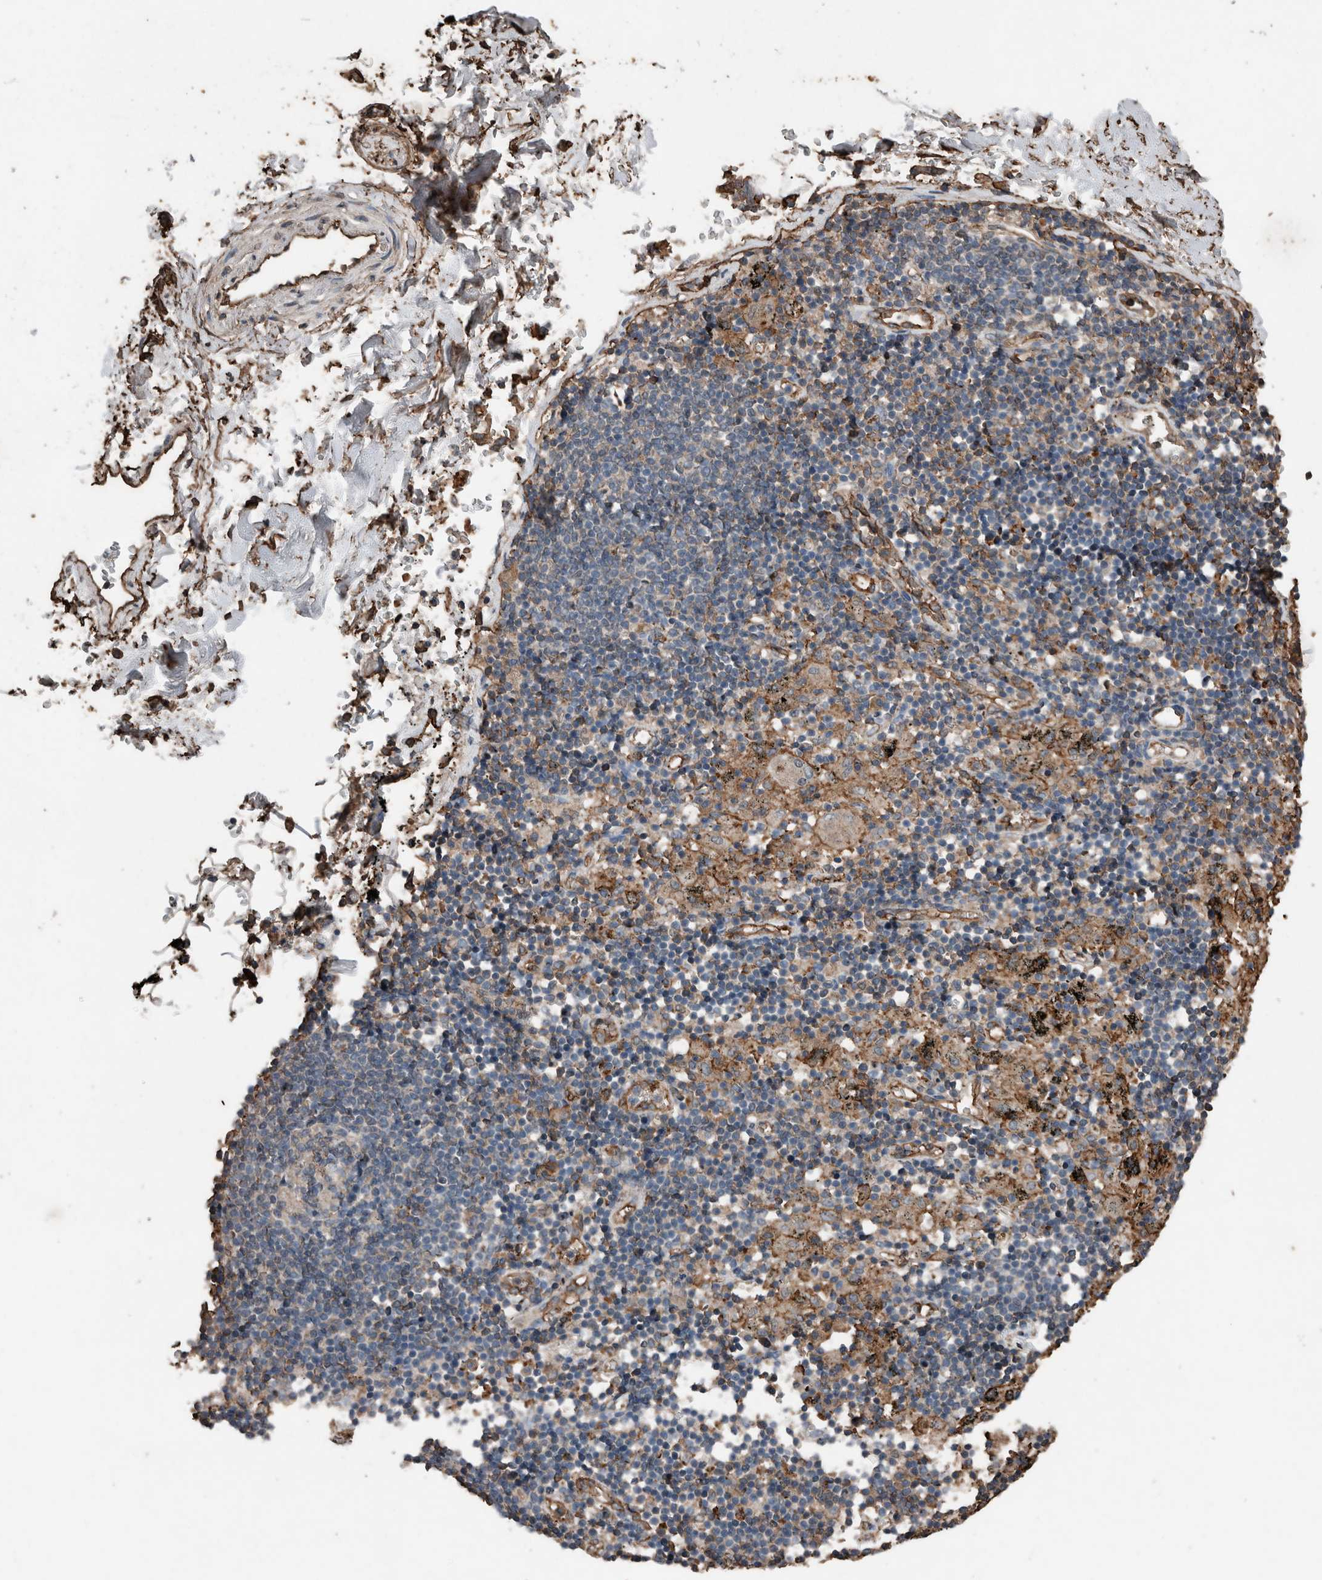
{"staining": {"intensity": "moderate", "quantity": ">75%", "location": "cytoplasmic/membranous"}, "tissue": "soft tissue", "cell_type": "Fibroblasts", "image_type": "normal", "snomed": [{"axis": "morphology", "description": "Normal tissue, NOS"}, {"axis": "topography", "description": "Cartilage tissue"}, {"axis": "topography", "description": "Lung"}], "caption": "Protein staining of unremarkable soft tissue reveals moderate cytoplasmic/membranous expression in approximately >75% of fibroblasts.", "gene": "S100A10", "patient": {"sex": "female", "age": 77}}